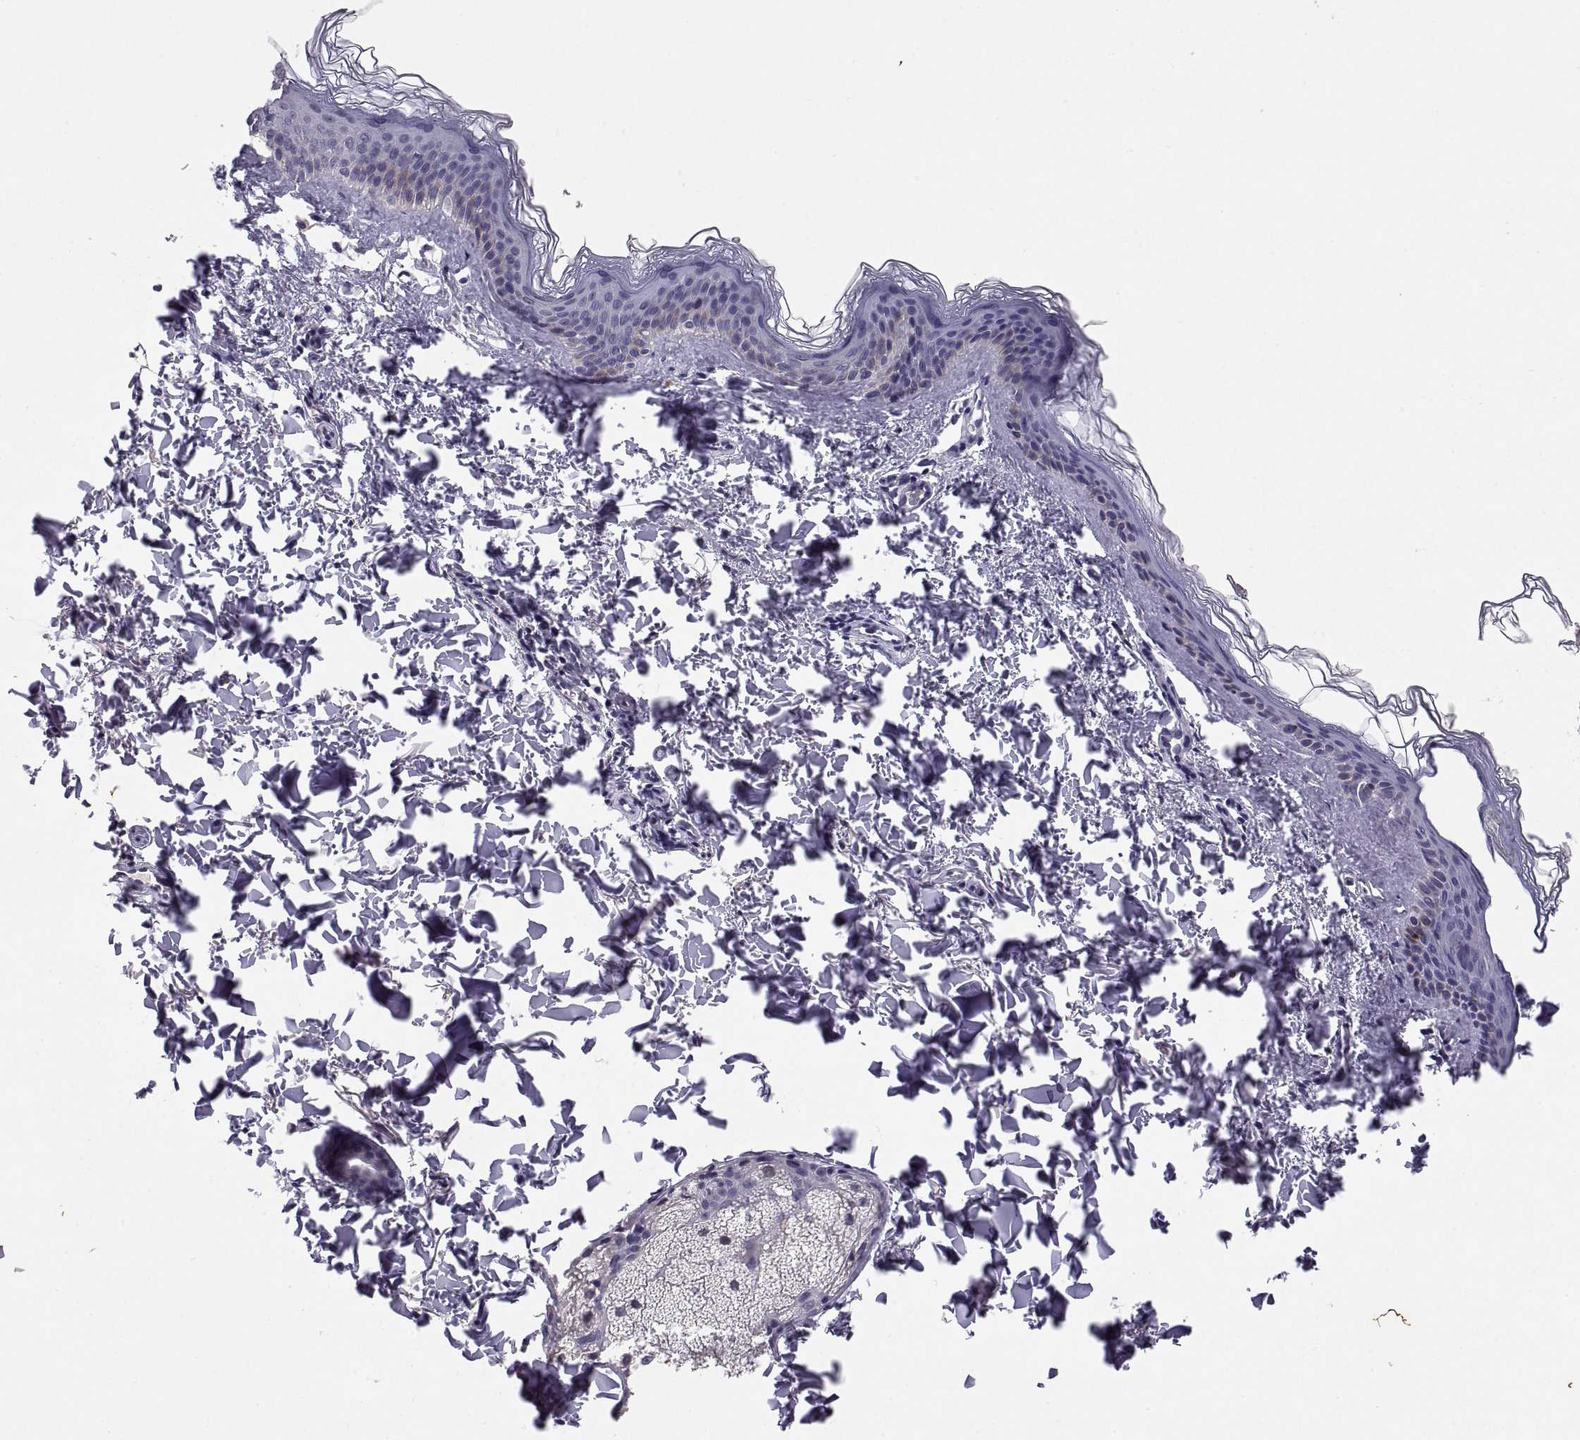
{"staining": {"intensity": "negative", "quantity": "none", "location": "none"}, "tissue": "skin cancer", "cell_type": "Tumor cells", "image_type": "cancer", "snomed": [{"axis": "morphology", "description": "Normal tissue, NOS"}, {"axis": "morphology", "description": "Basal cell carcinoma"}, {"axis": "topography", "description": "Skin"}], "caption": "IHC of skin cancer reveals no expression in tumor cells.", "gene": "PAX2", "patient": {"sex": "male", "age": 46}}